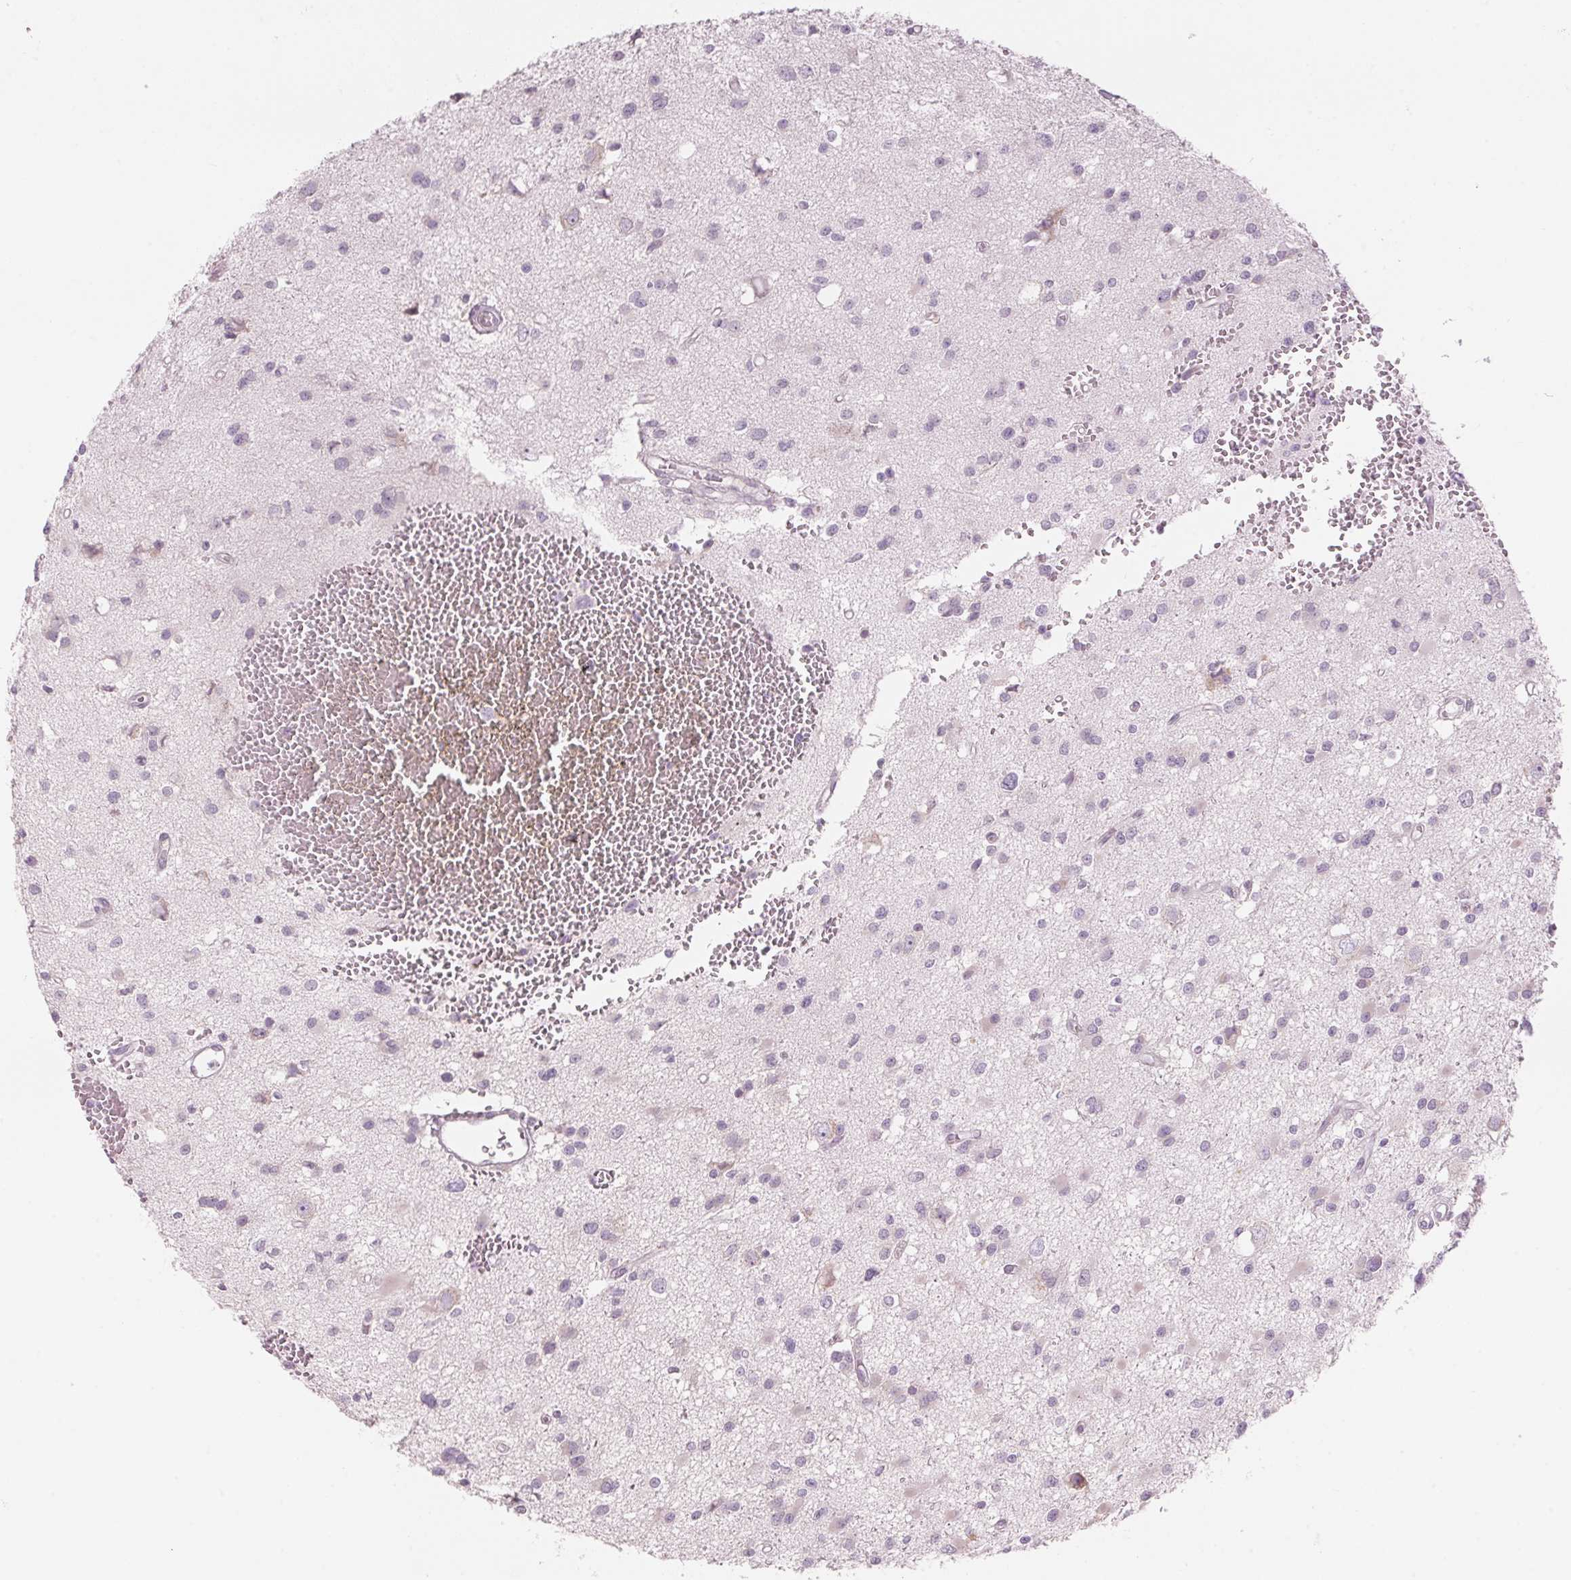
{"staining": {"intensity": "negative", "quantity": "none", "location": "none"}, "tissue": "glioma", "cell_type": "Tumor cells", "image_type": "cancer", "snomed": [{"axis": "morphology", "description": "Glioma, malignant, High grade"}, {"axis": "topography", "description": "Brain"}], "caption": "High-grade glioma (malignant) stained for a protein using immunohistochemistry (IHC) exhibits no expression tumor cells.", "gene": "GNMT", "patient": {"sex": "male", "age": 54}}